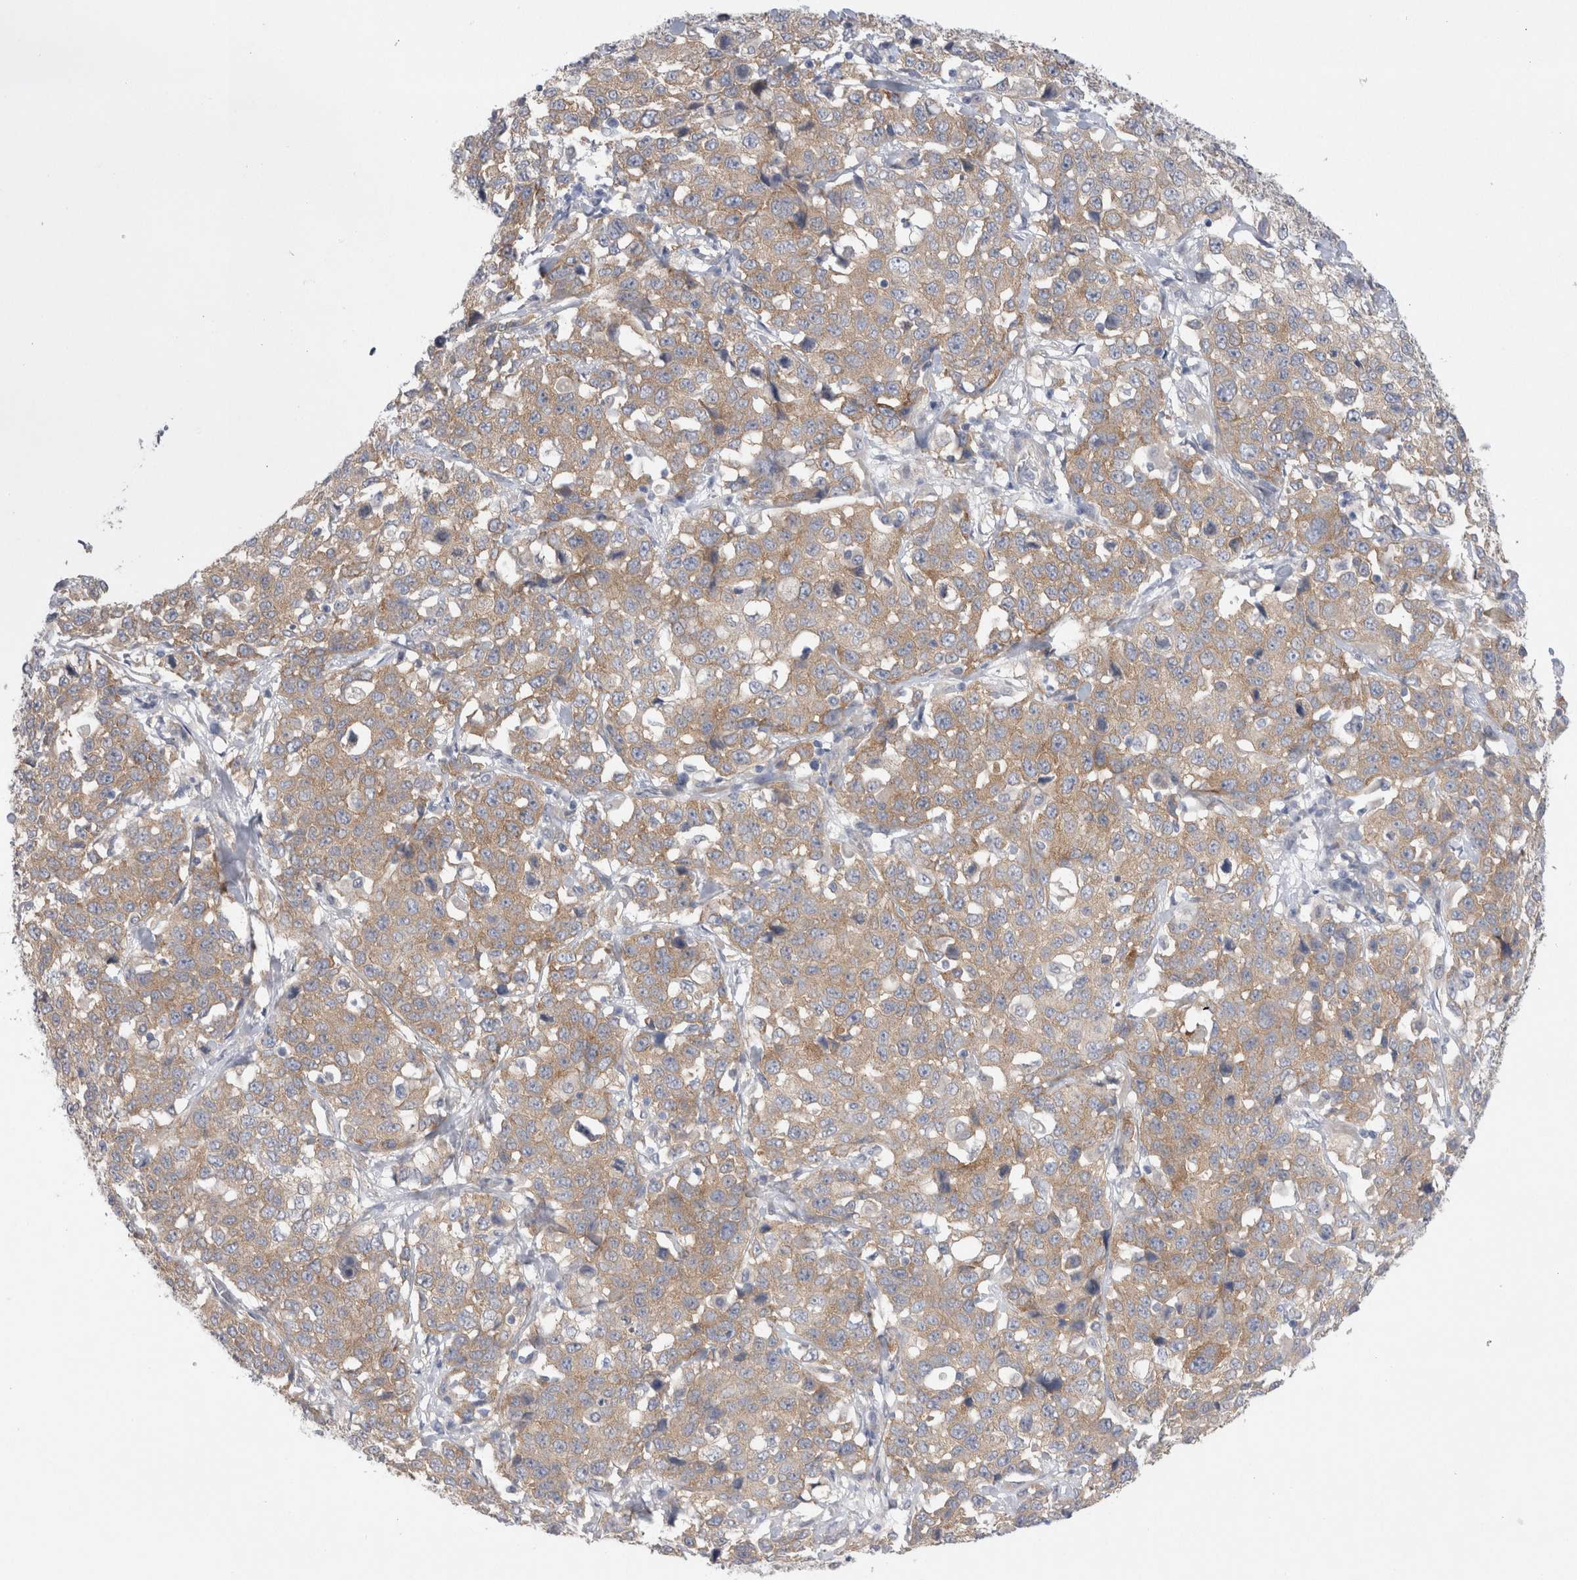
{"staining": {"intensity": "weak", "quantity": ">75%", "location": "cytoplasmic/membranous"}, "tissue": "stomach cancer", "cell_type": "Tumor cells", "image_type": "cancer", "snomed": [{"axis": "morphology", "description": "Normal tissue, NOS"}, {"axis": "morphology", "description": "Adenocarcinoma, NOS"}, {"axis": "topography", "description": "Stomach"}], "caption": "Approximately >75% of tumor cells in adenocarcinoma (stomach) exhibit weak cytoplasmic/membranous protein positivity as visualized by brown immunohistochemical staining.", "gene": "WIPF2", "patient": {"sex": "male", "age": 48}}